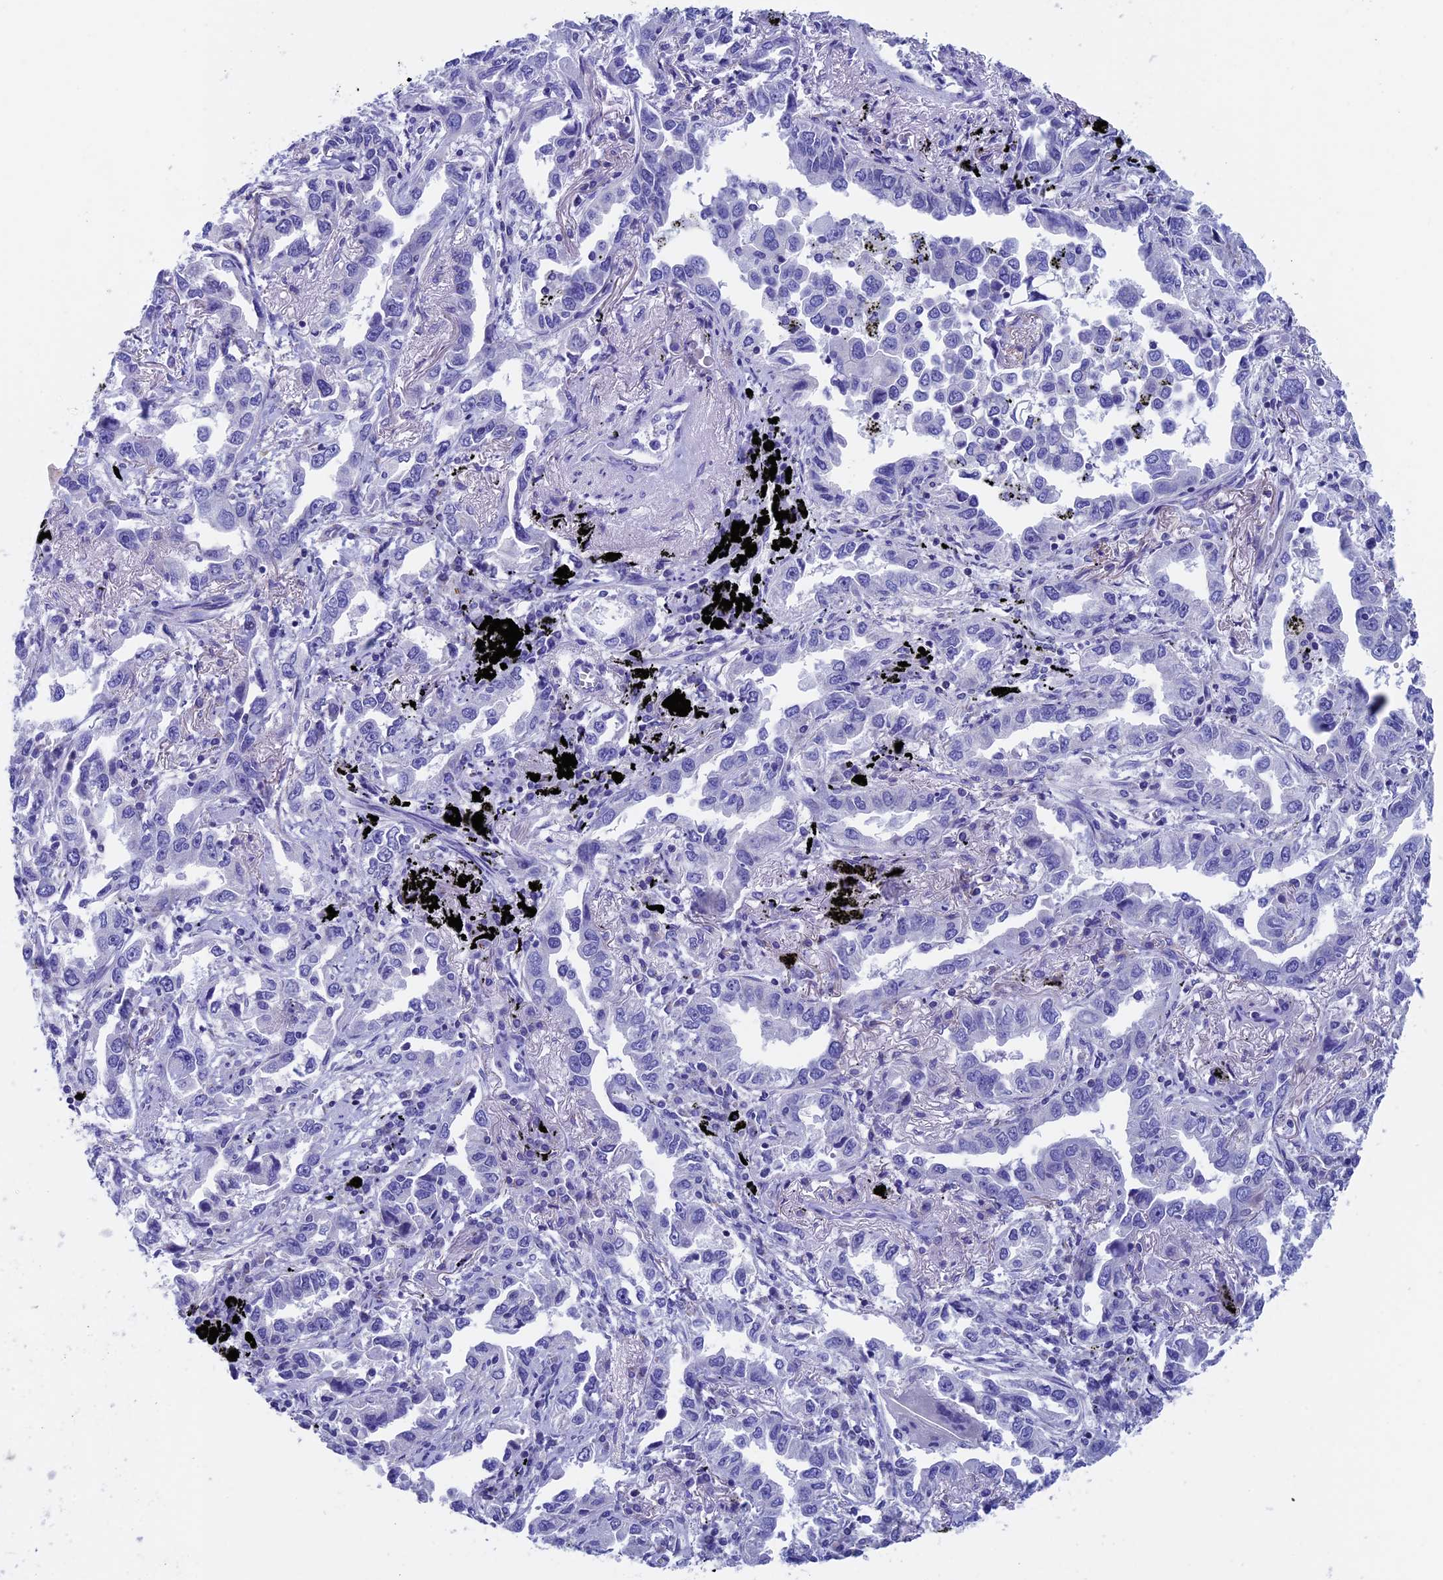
{"staining": {"intensity": "negative", "quantity": "none", "location": "none"}, "tissue": "lung cancer", "cell_type": "Tumor cells", "image_type": "cancer", "snomed": [{"axis": "morphology", "description": "Adenocarcinoma, NOS"}, {"axis": "topography", "description": "Lung"}], "caption": "Tumor cells show no significant protein expression in lung cancer.", "gene": "SEPTIN1", "patient": {"sex": "male", "age": 67}}